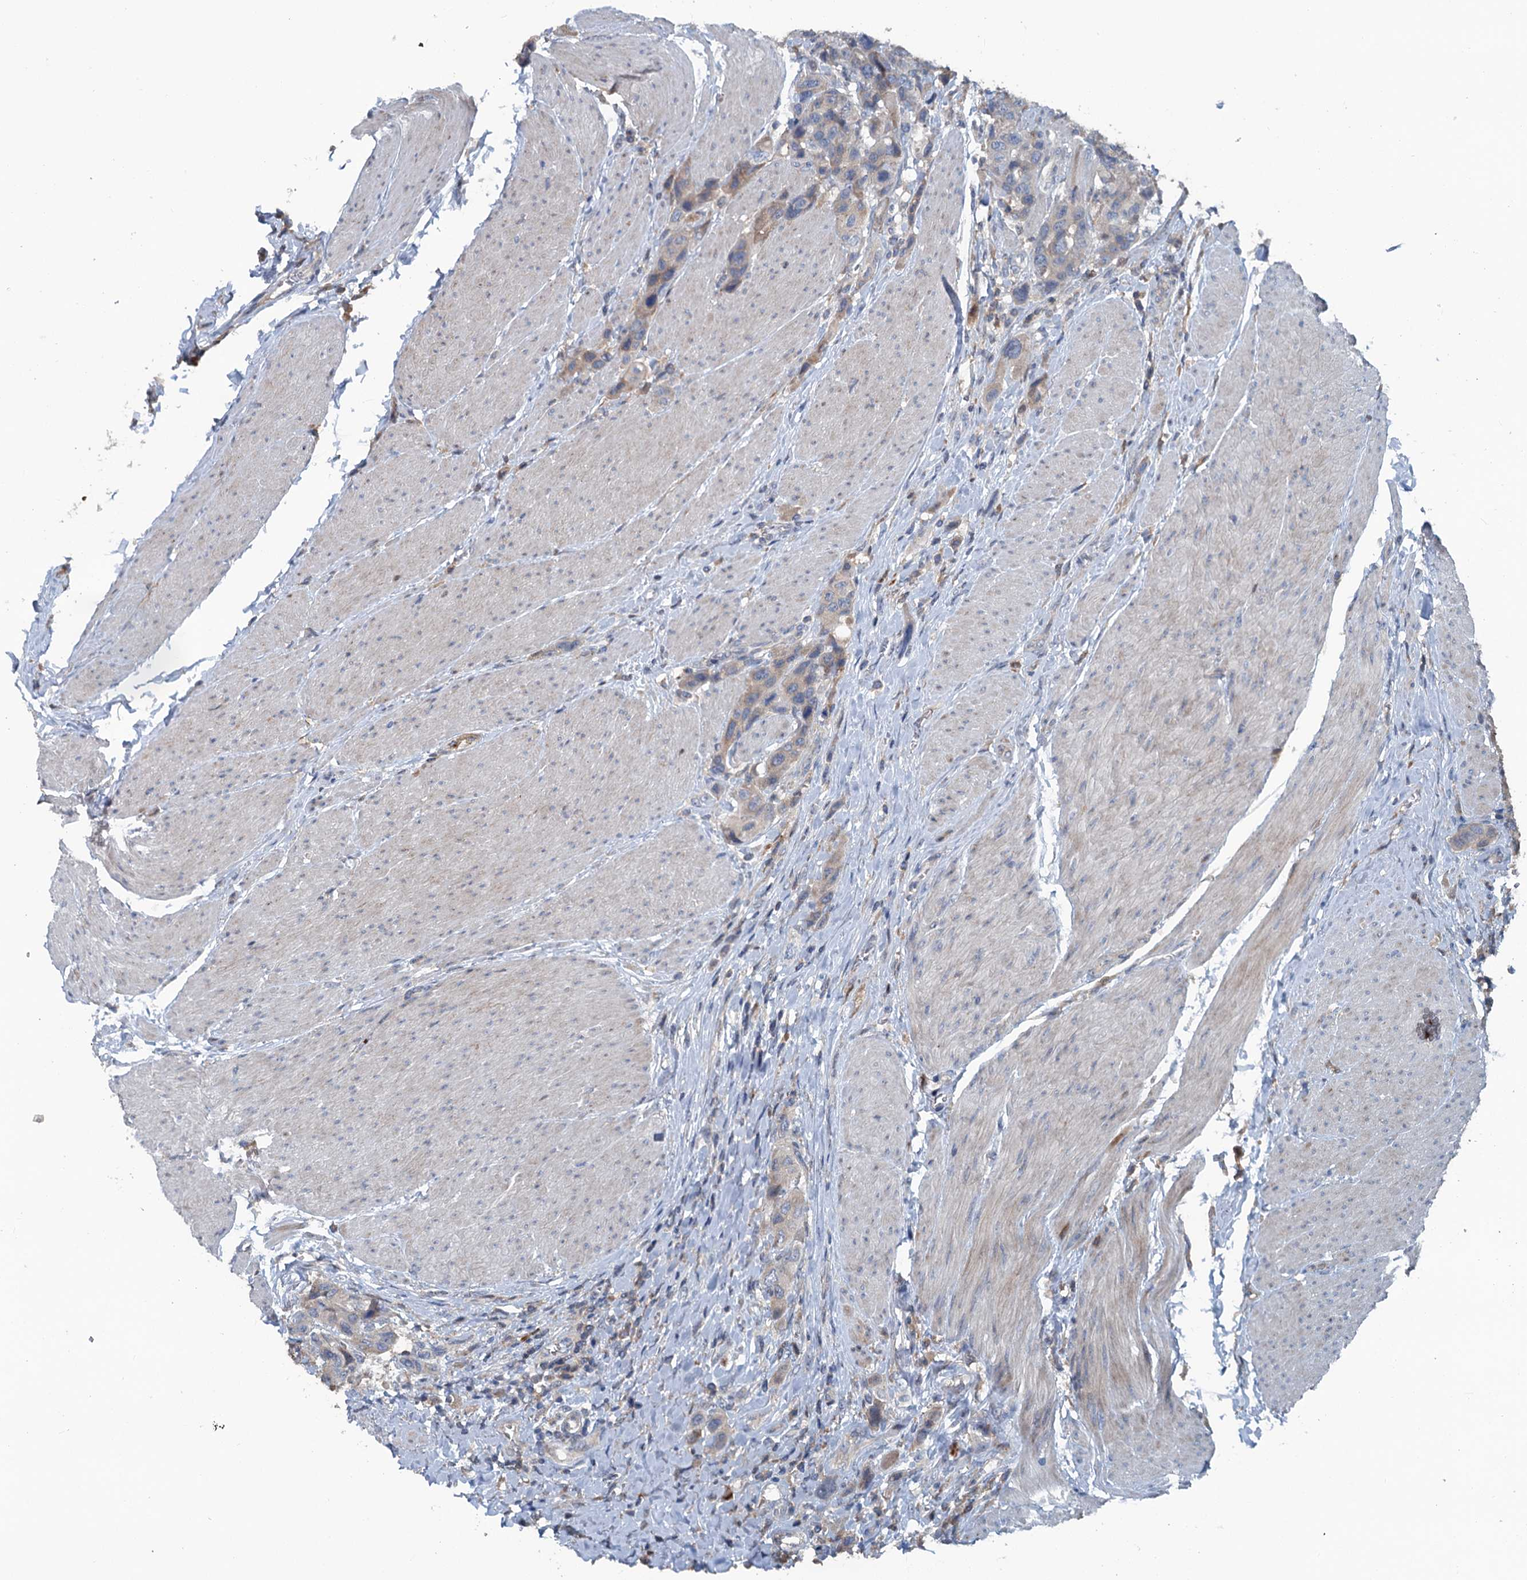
{"staining": {"intensity": "weak", "quantity": "<25%", "location": "cytoplasmic/membranous"}, "tissue": "urothelial cancer", "cell_type": "Tumor cells", "image_type": "cancer", "snomed": [{"axis": "morphology", "description": "Urothelial carcinoma, High grade"}, {"axis": "topography", "description": "Urinary bladder"}], "caption": "Tumor cells show no significant expression in urothelial cancer.", "gene": "TEDC1", "patient": {"sex": "male", "age": 50}}